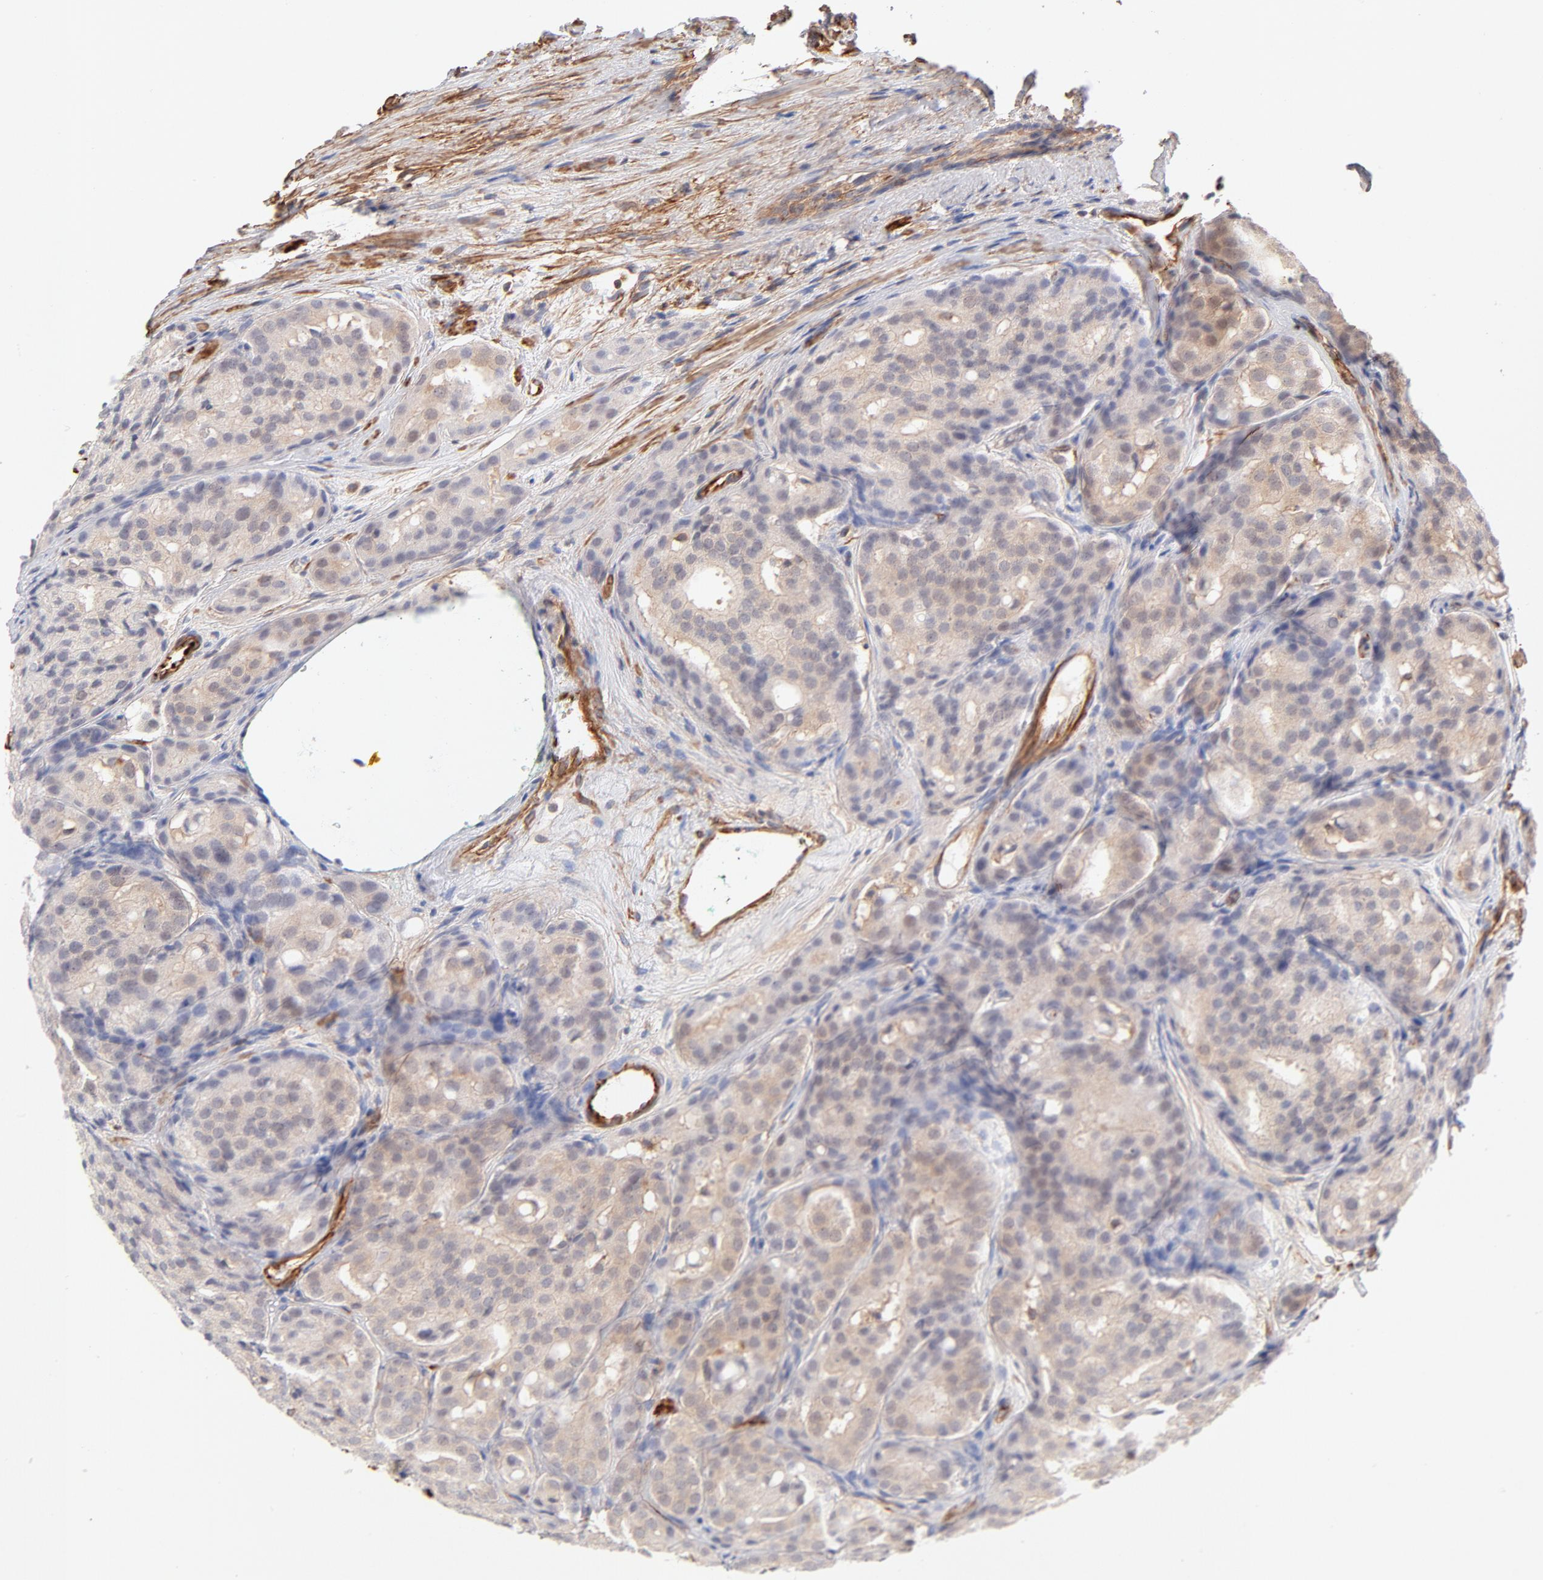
{"staining": {"intensity": "weak", "quantity": ">75%", "location": "cytoplasmic/membranous"}, "tissue": "prostate cancer", "cell_type": "Tumor cells", "image_type": "cancer", "snomed": [{"axis": "morphology", "description": "Adenocarcinoma, High grade"}, {"axis": "topography", "description": "Prostate"}], "caption": "This micrograph exhibits immunohistochemistry (IHC) staining of prostate cancer (adenocarcinoma (high-grade)), with low weak cytoplasmic/membranous expression in about >75% of tumor cells.", "gene": "LDLRAP1", "patient": {"sex": "male", "age": 64}}